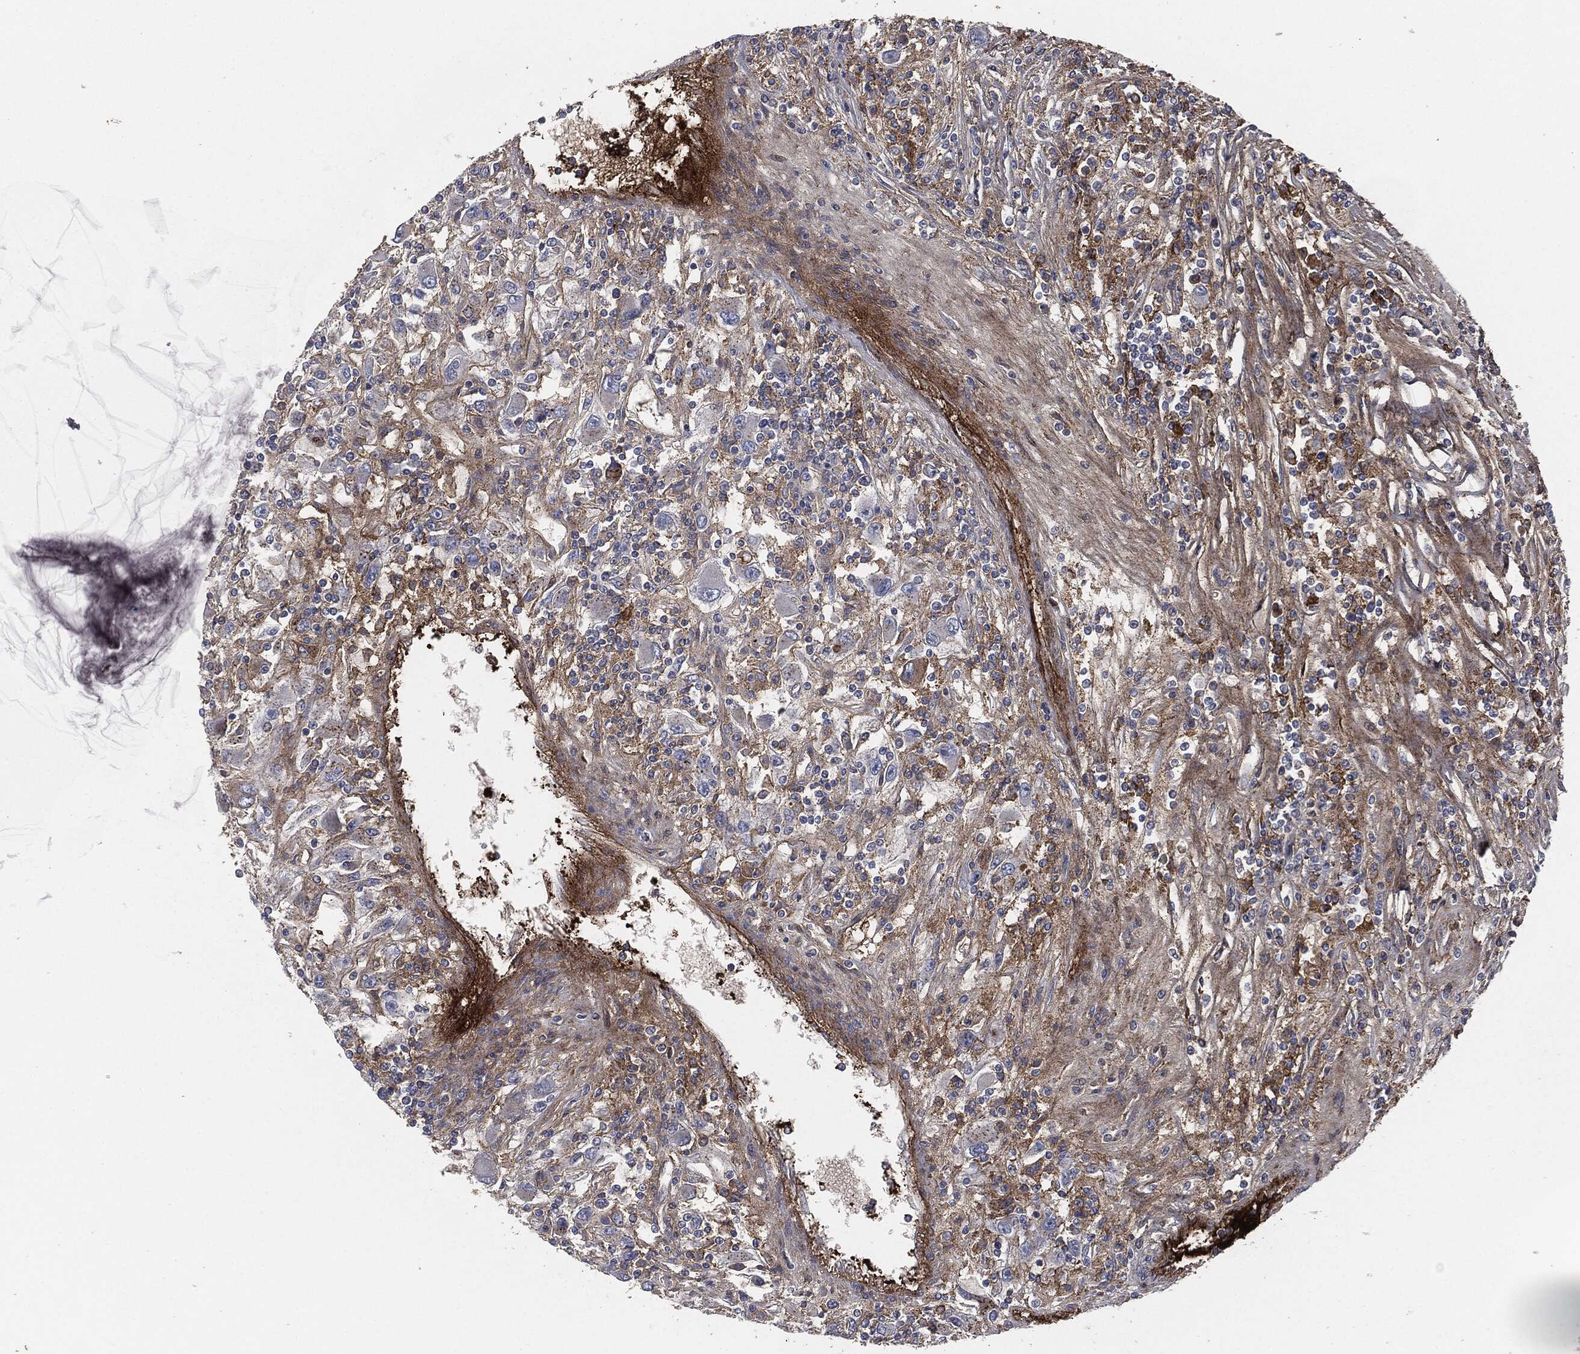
{"staining": {"intensity": "moderate", "quantity": "25%-75%", "location": "cytoplasmic/membranous"}, "tissue": "renal cancer", "cell_type": "Tumor cells", "image_type": "cancer", "snomed": [{"axis": "morphology", "description": "Adenocarcinoma, NOS"}, {"axis": "topography", "description": "Kidney"}], "caption": "A high-resolution image shows IHC staining of renal cancer, which shows moderate cytoplasmic/membranous expression in approximately 25%-75% of tumor cells.", "gene": "APOB", "patient": {"sex": "female", "age": 67}}